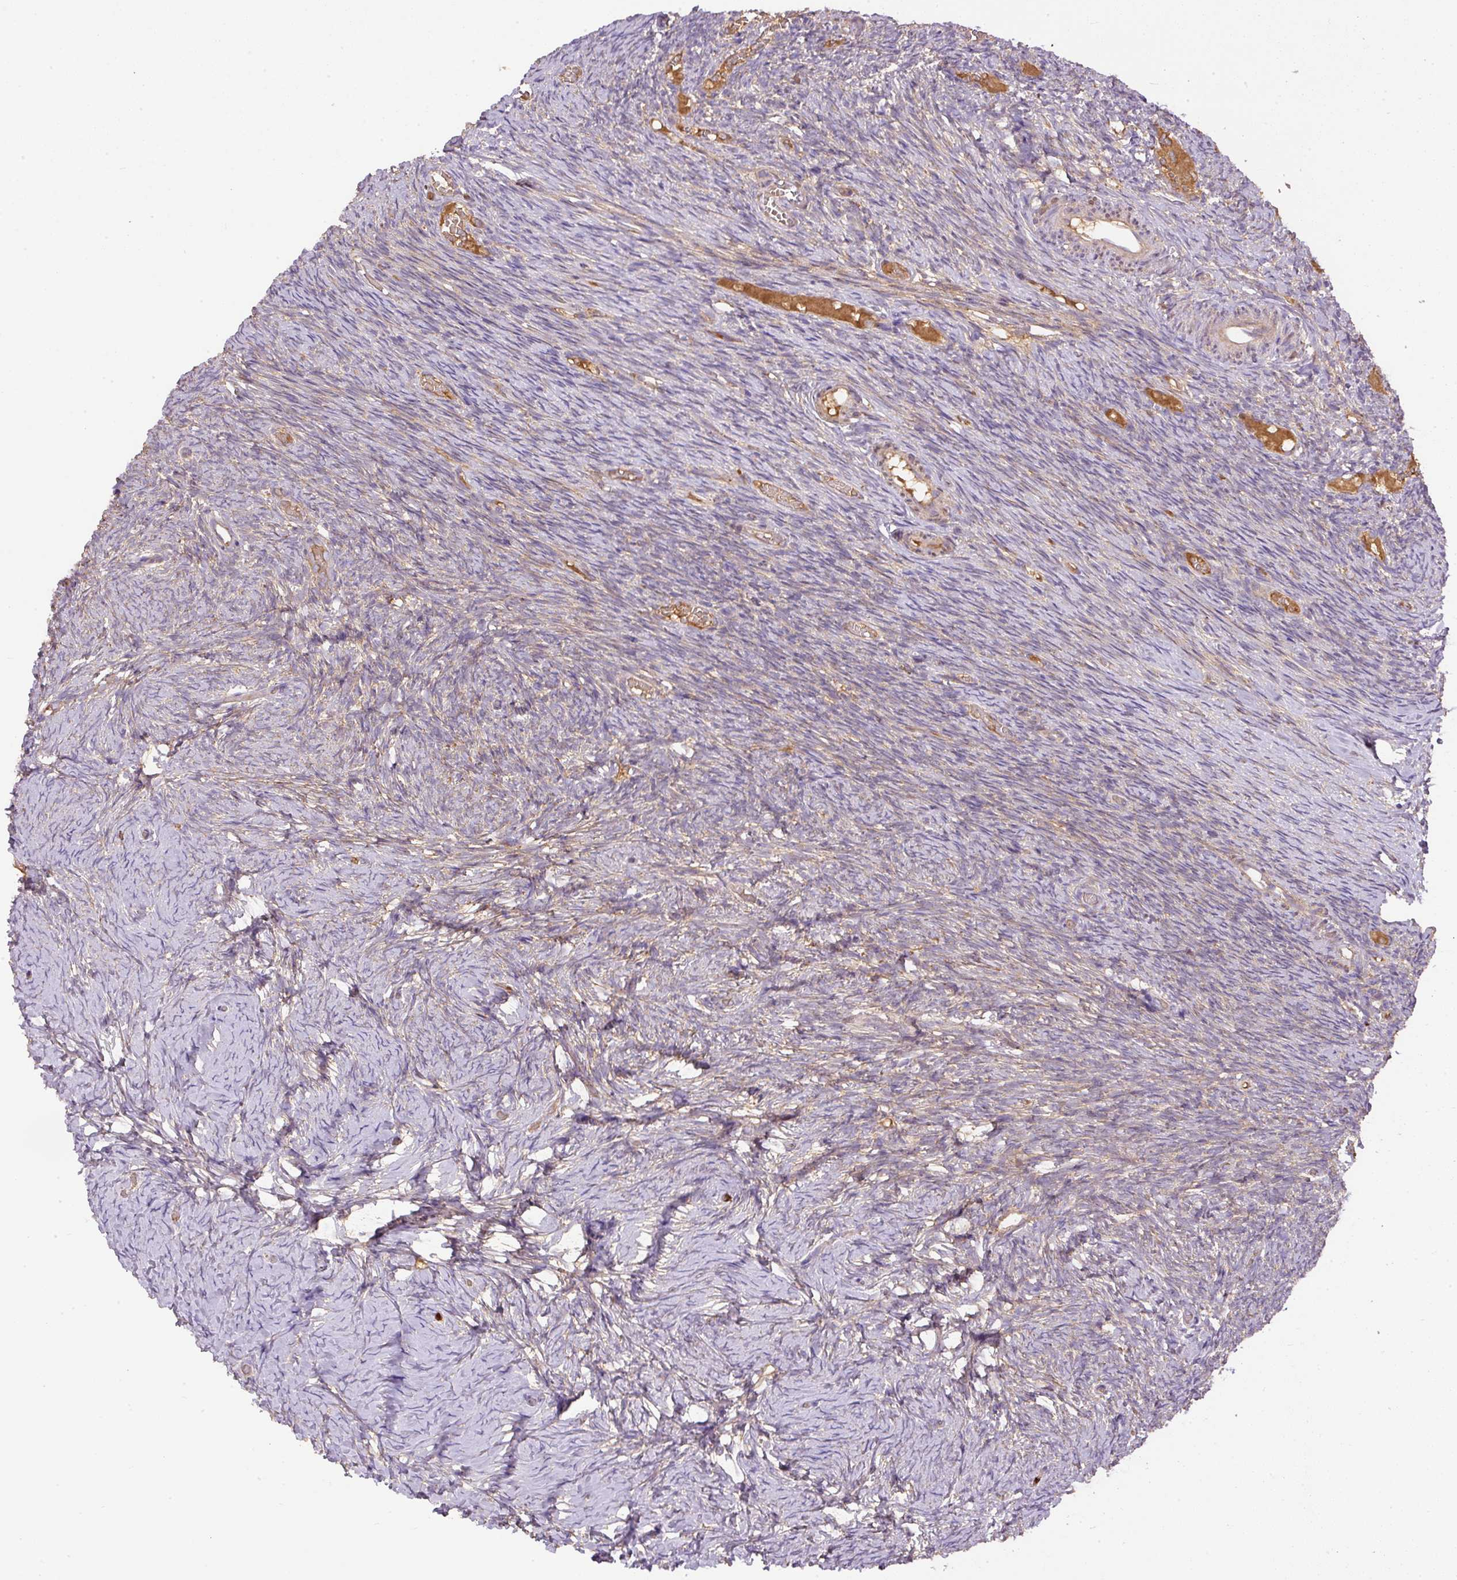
{"staining": {"intensity": "moderate", "quantity": ">75%", "location": "cytoplasmic/membranous"}, "tissue": "ovary", "cell_type": "Follicle cells", "image_type": "normal", "snomed": [{"axis": "morphology", "description": "Normal tissue, NOS"}, {"axis": "topography", "description": "Ovary"}], "caption": "Immunohistochemistry (IHC) photomicrograph of benign ovary: human ovary stained using immunohistochemistry displays medium levels of moderate protein expression localized specifically in the cytoplasmic/membranous of follicle cells, appearing as a cytoplasmic/membranous brown color.", "gene": "DAPK1", "patient": {"sex": "female", "age": 39}}